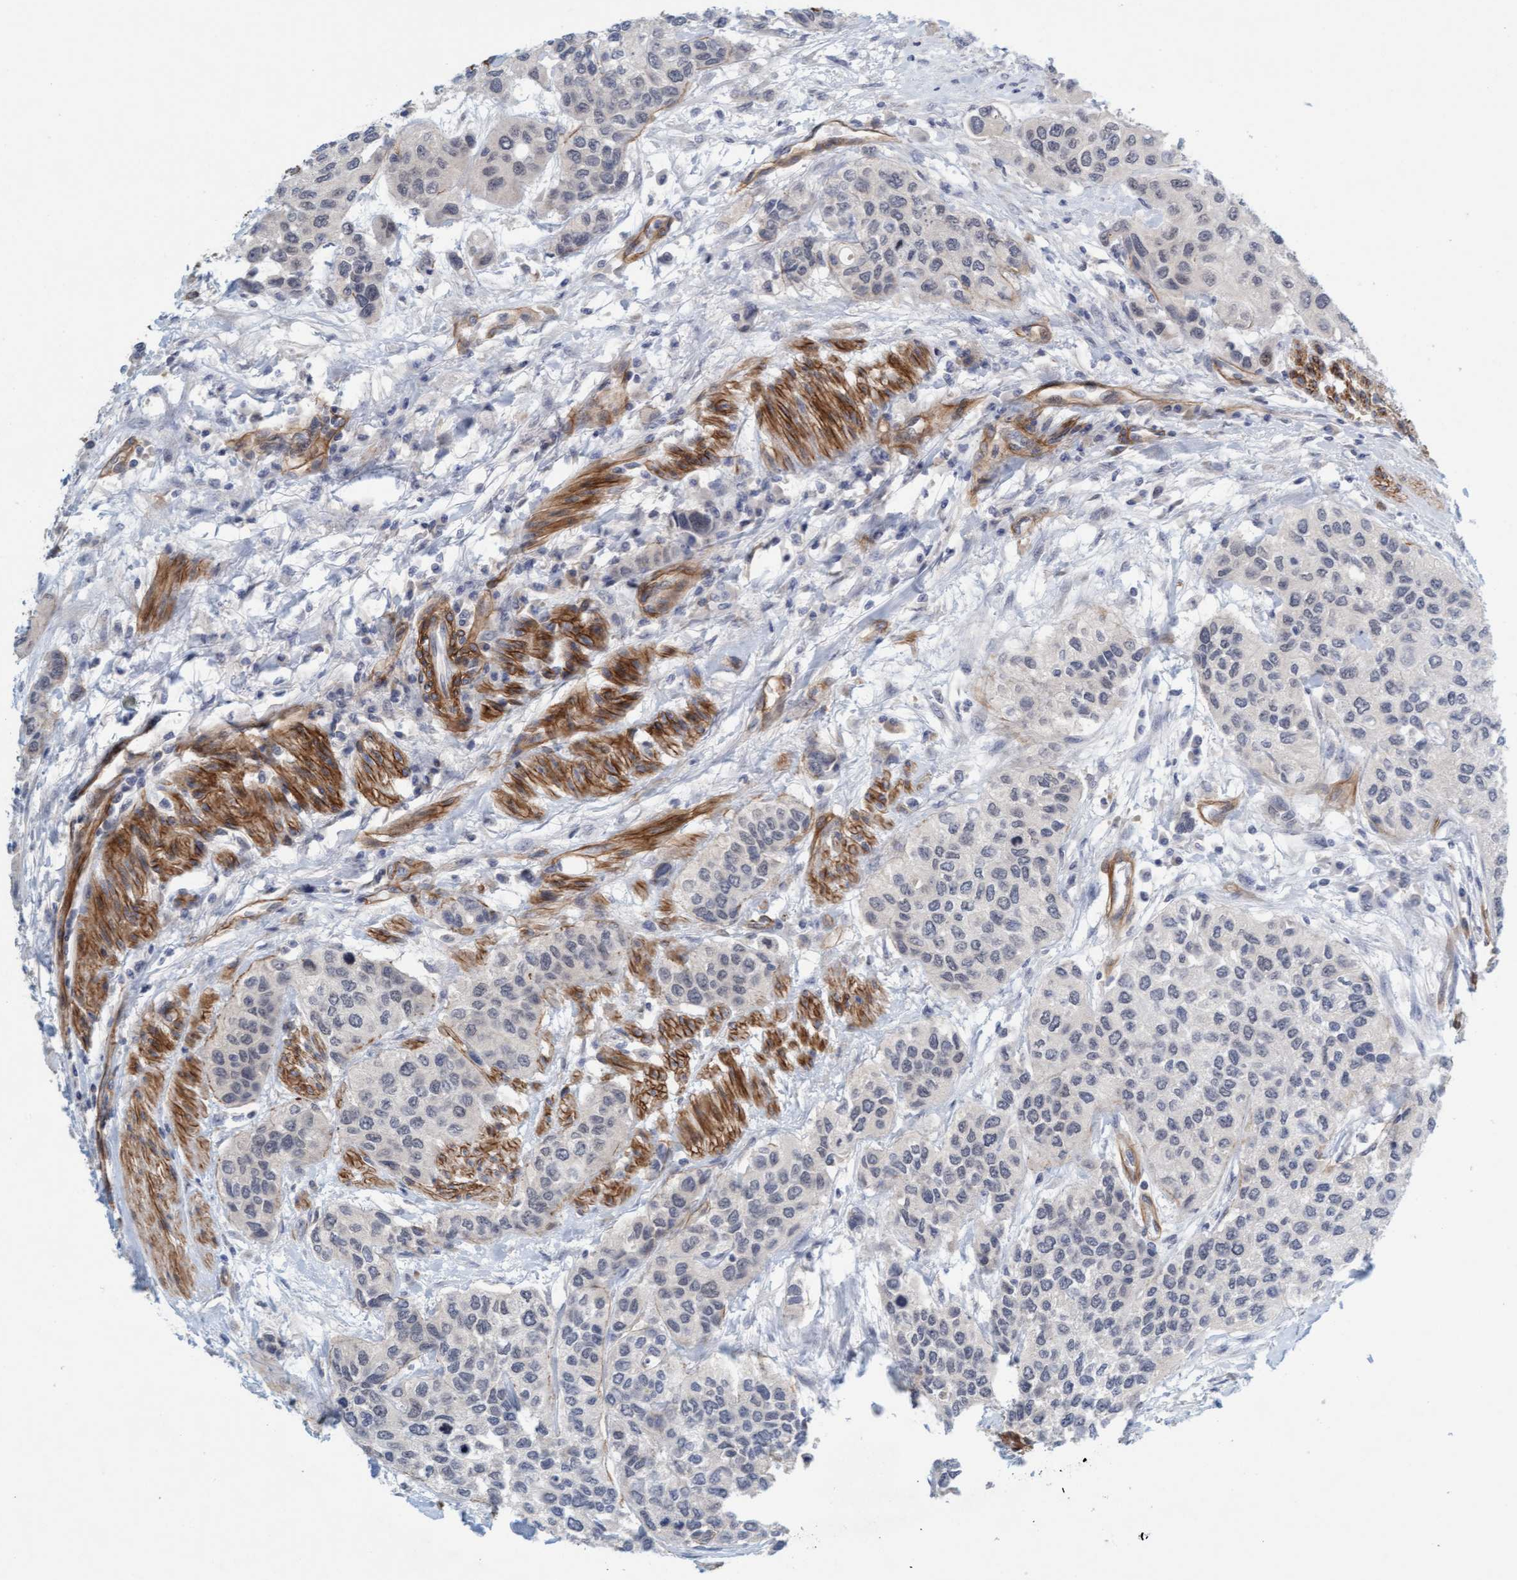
{"staining": {"intensity": "negative", "quantity": "none", "location": "none"}, "tissue": "urothelial cancer", "cell_type": "Tumor cells", "image_type": "cancer", "snomed": [{"axis": "morphology", "description": "Urothelial carcinoma, High grade"}, {"axis": "topography", "description": "Urinary bladder"}], "caption": "Image shows no significant protein expression in tumor cells of urothelial cancer. The staining is performed using DAB brown chromogen with nuclei counter-stained in using hematoxylin.", "gene": "TSTD2", "patient": {"sex": "female", "age": 56}}